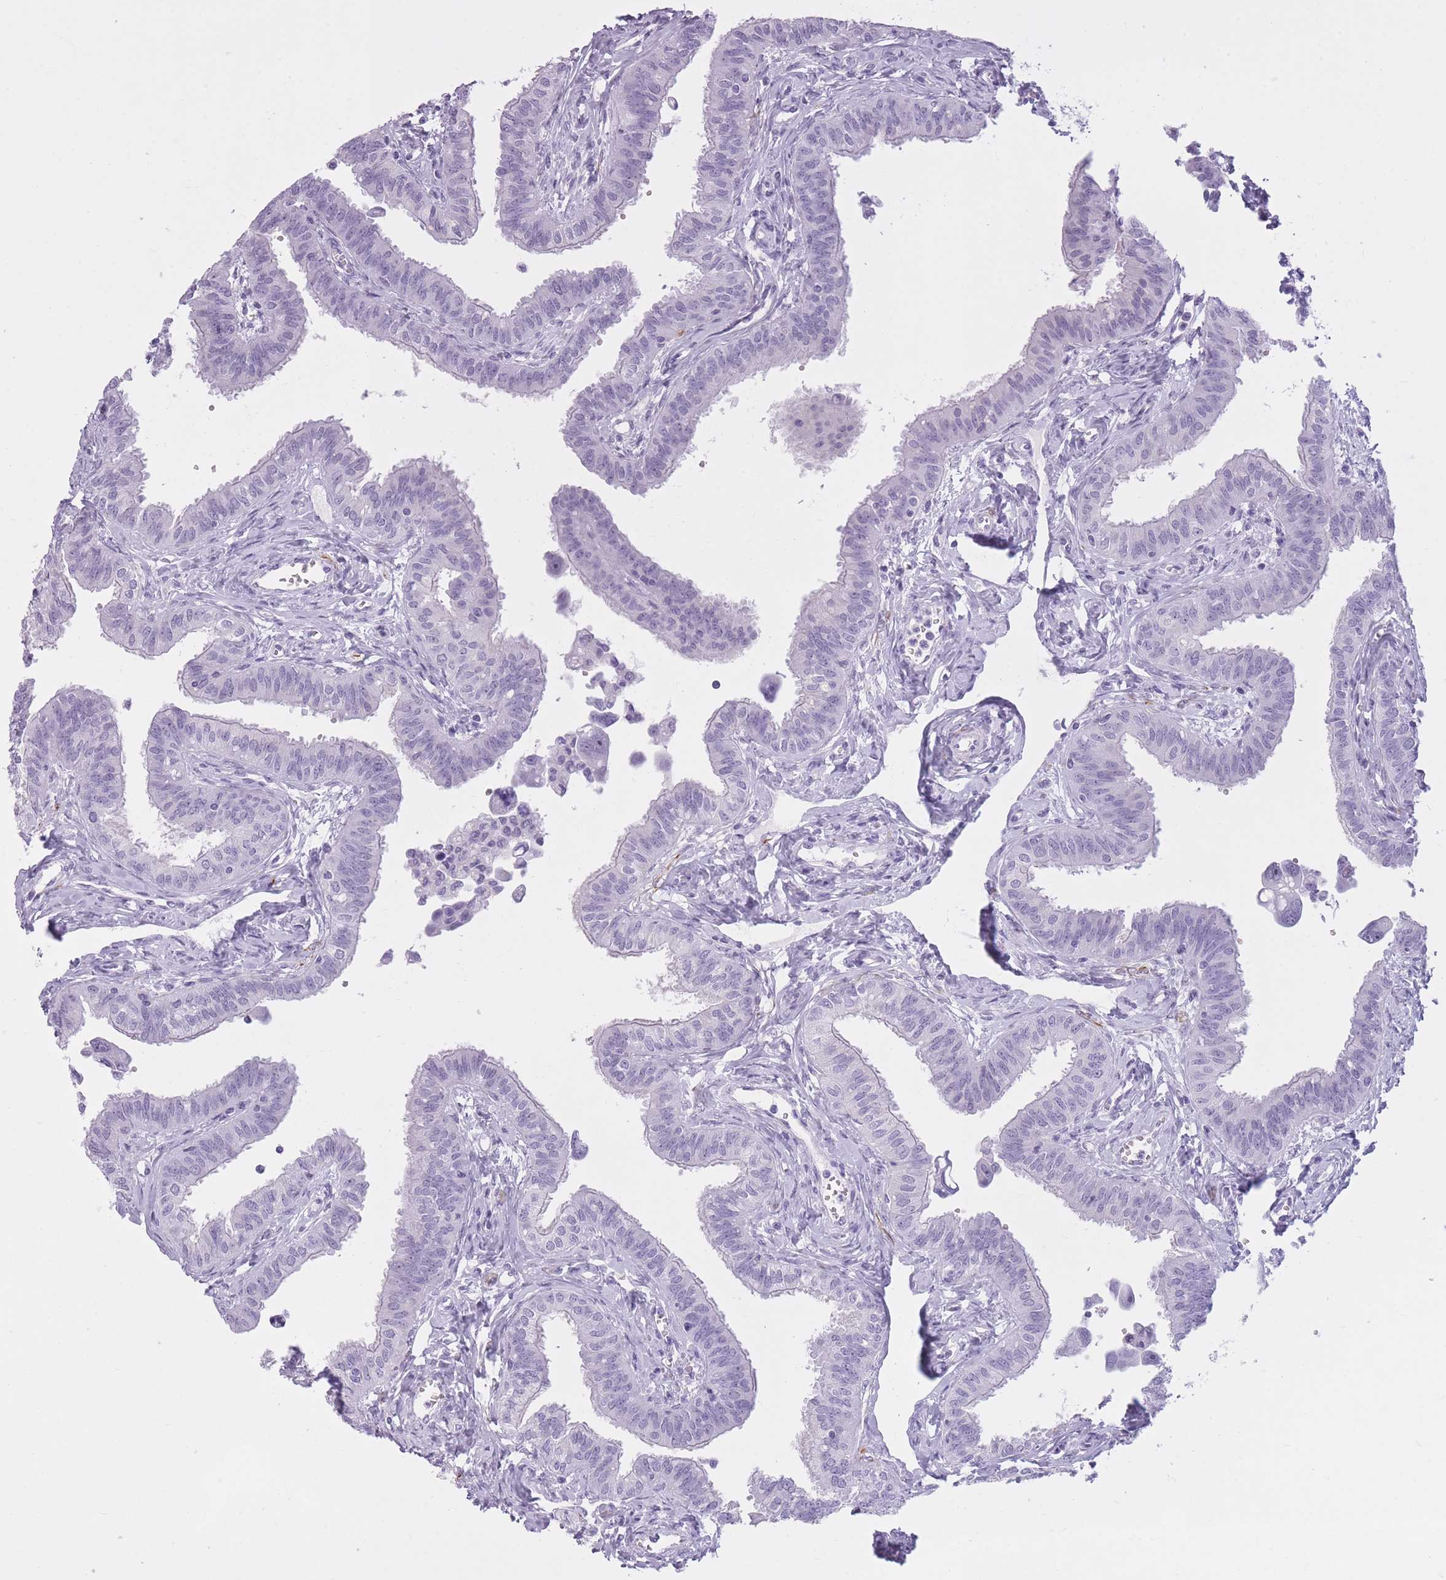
{"staining": {"intensity": "negative", "quantity": "none", "location": "none"}, "tissue": "fallopian tube", "cell_type": "Glandular cells", "image_type": "normal", "snomed": [{"axis": "morphology", "description": "Normal tissue, NOS"}, {"axis": "morphology", "description": "Carcinoma, NOS"}, {"axis": "topography", "description": "Fallopian tube"}, {"axis": "topography", "description": "Ovary"}], "caption": "Histopathology image shows no protein expression in glandular cells of unremarkable fallopian tube. (DAB (3,3'-diaminobenzidine) IHC with hematoxylin counter stain).", "gene": "GOLGA6A", "patient": {"sex": "female", "age": 59}}